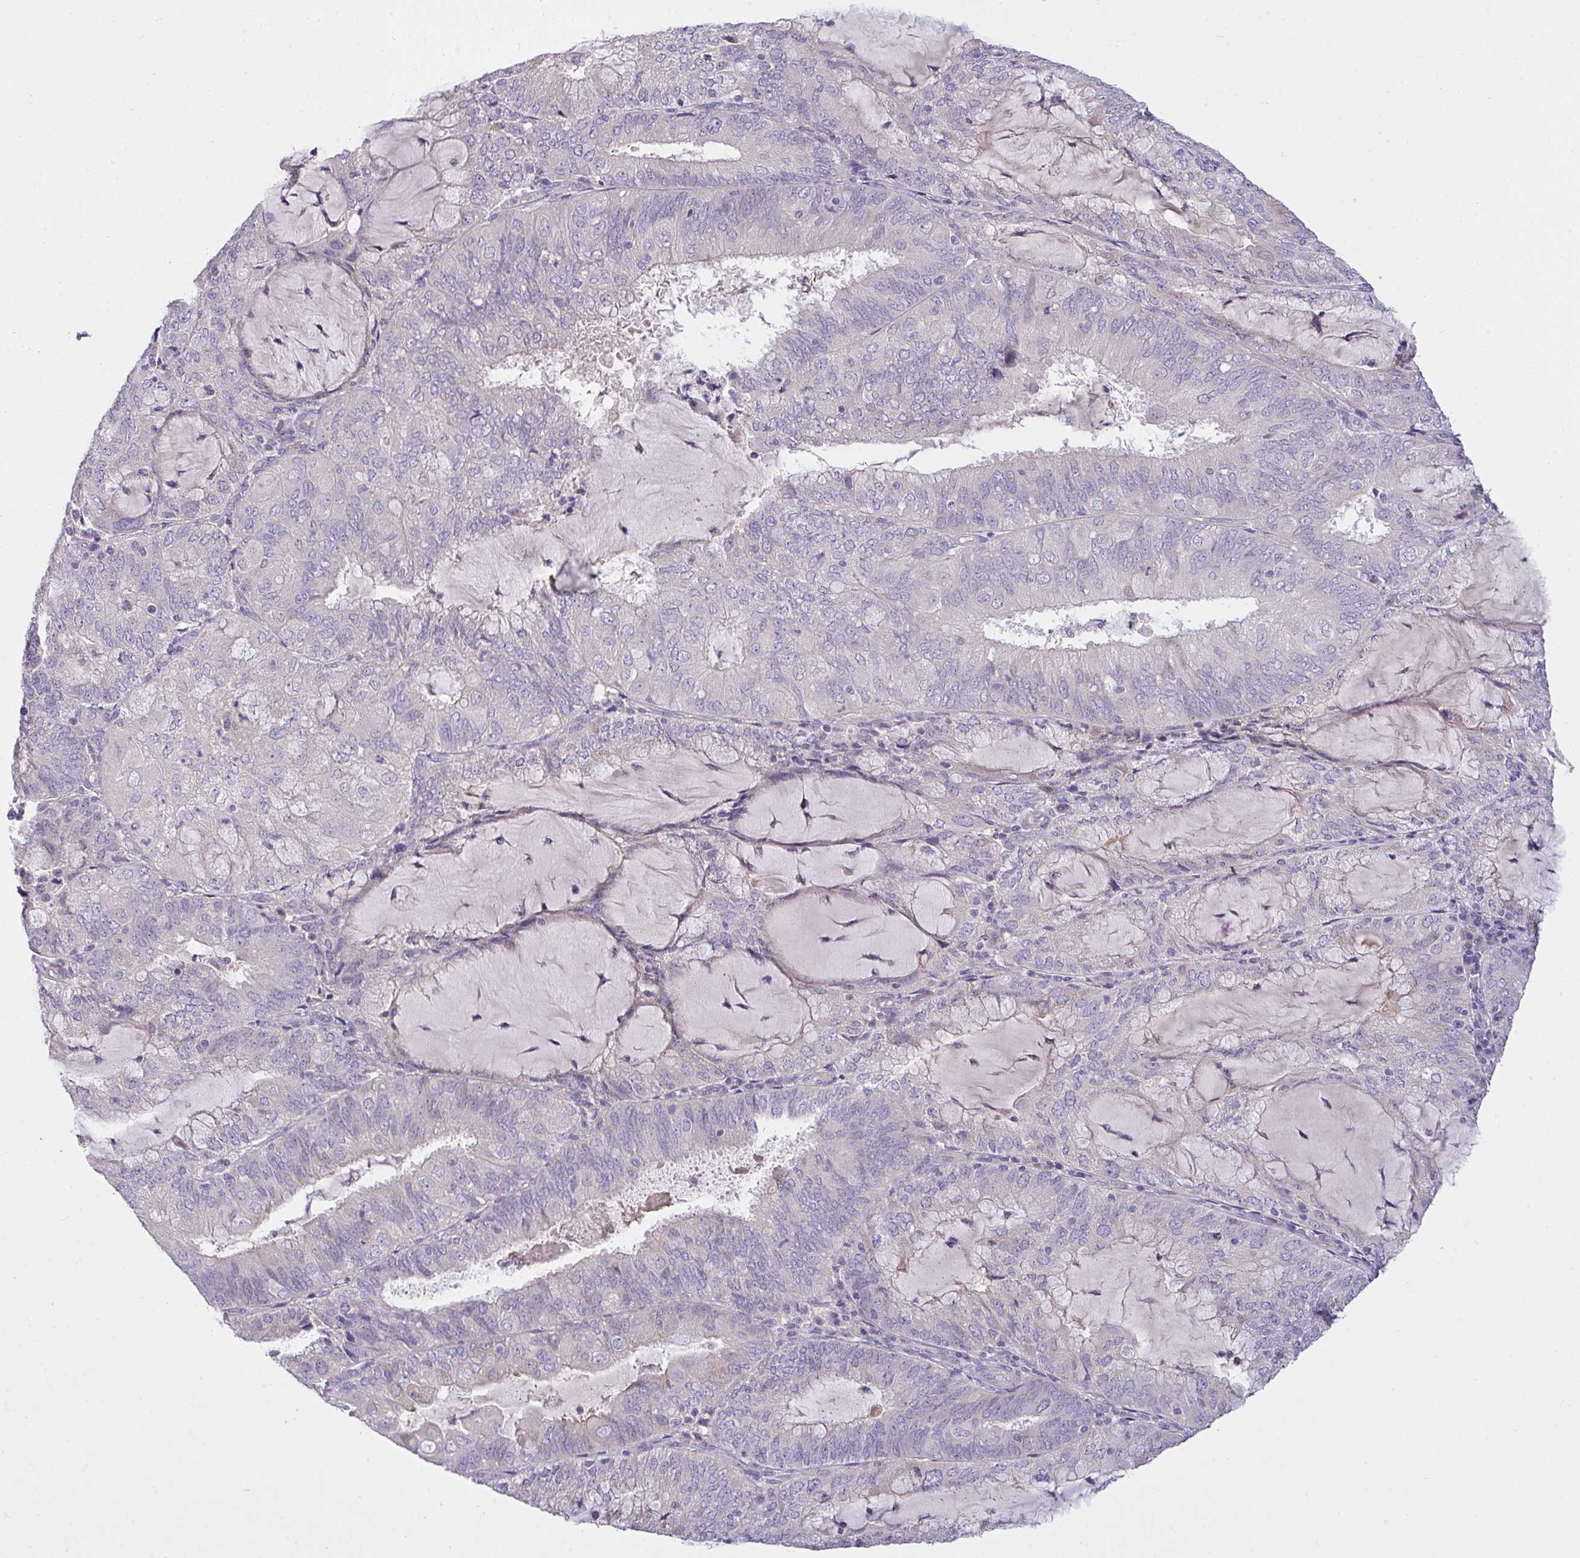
{"staining": {"intensity": "weak", "quantity": "<25%", "location": "cytoplasmic/membranous"}, "tissue": "endometrial cancer", "cell_type": "Tumor cells", "image_type": "cancer", "snomed": [{"axis": "morphology", "description": "Adenocarcinoma, NOS"}, {"axis": "topography", "description": "Endometrium"}], "caption": "High magnification brightfield microscopy of adenocarcinoma (endometrial) stained with DAB (brown) and counterstained with hematoxylin (blue): tumor cells show no significant staining. (Stains: DAB (3,3'-diaminobenzidine) immunohistochemistry with hematoxylin counter stain, Microscopy: brightfield microscopy at high magnification).", "gene": "ZNF581", "patient": {"sex": "female", "age": 81}}